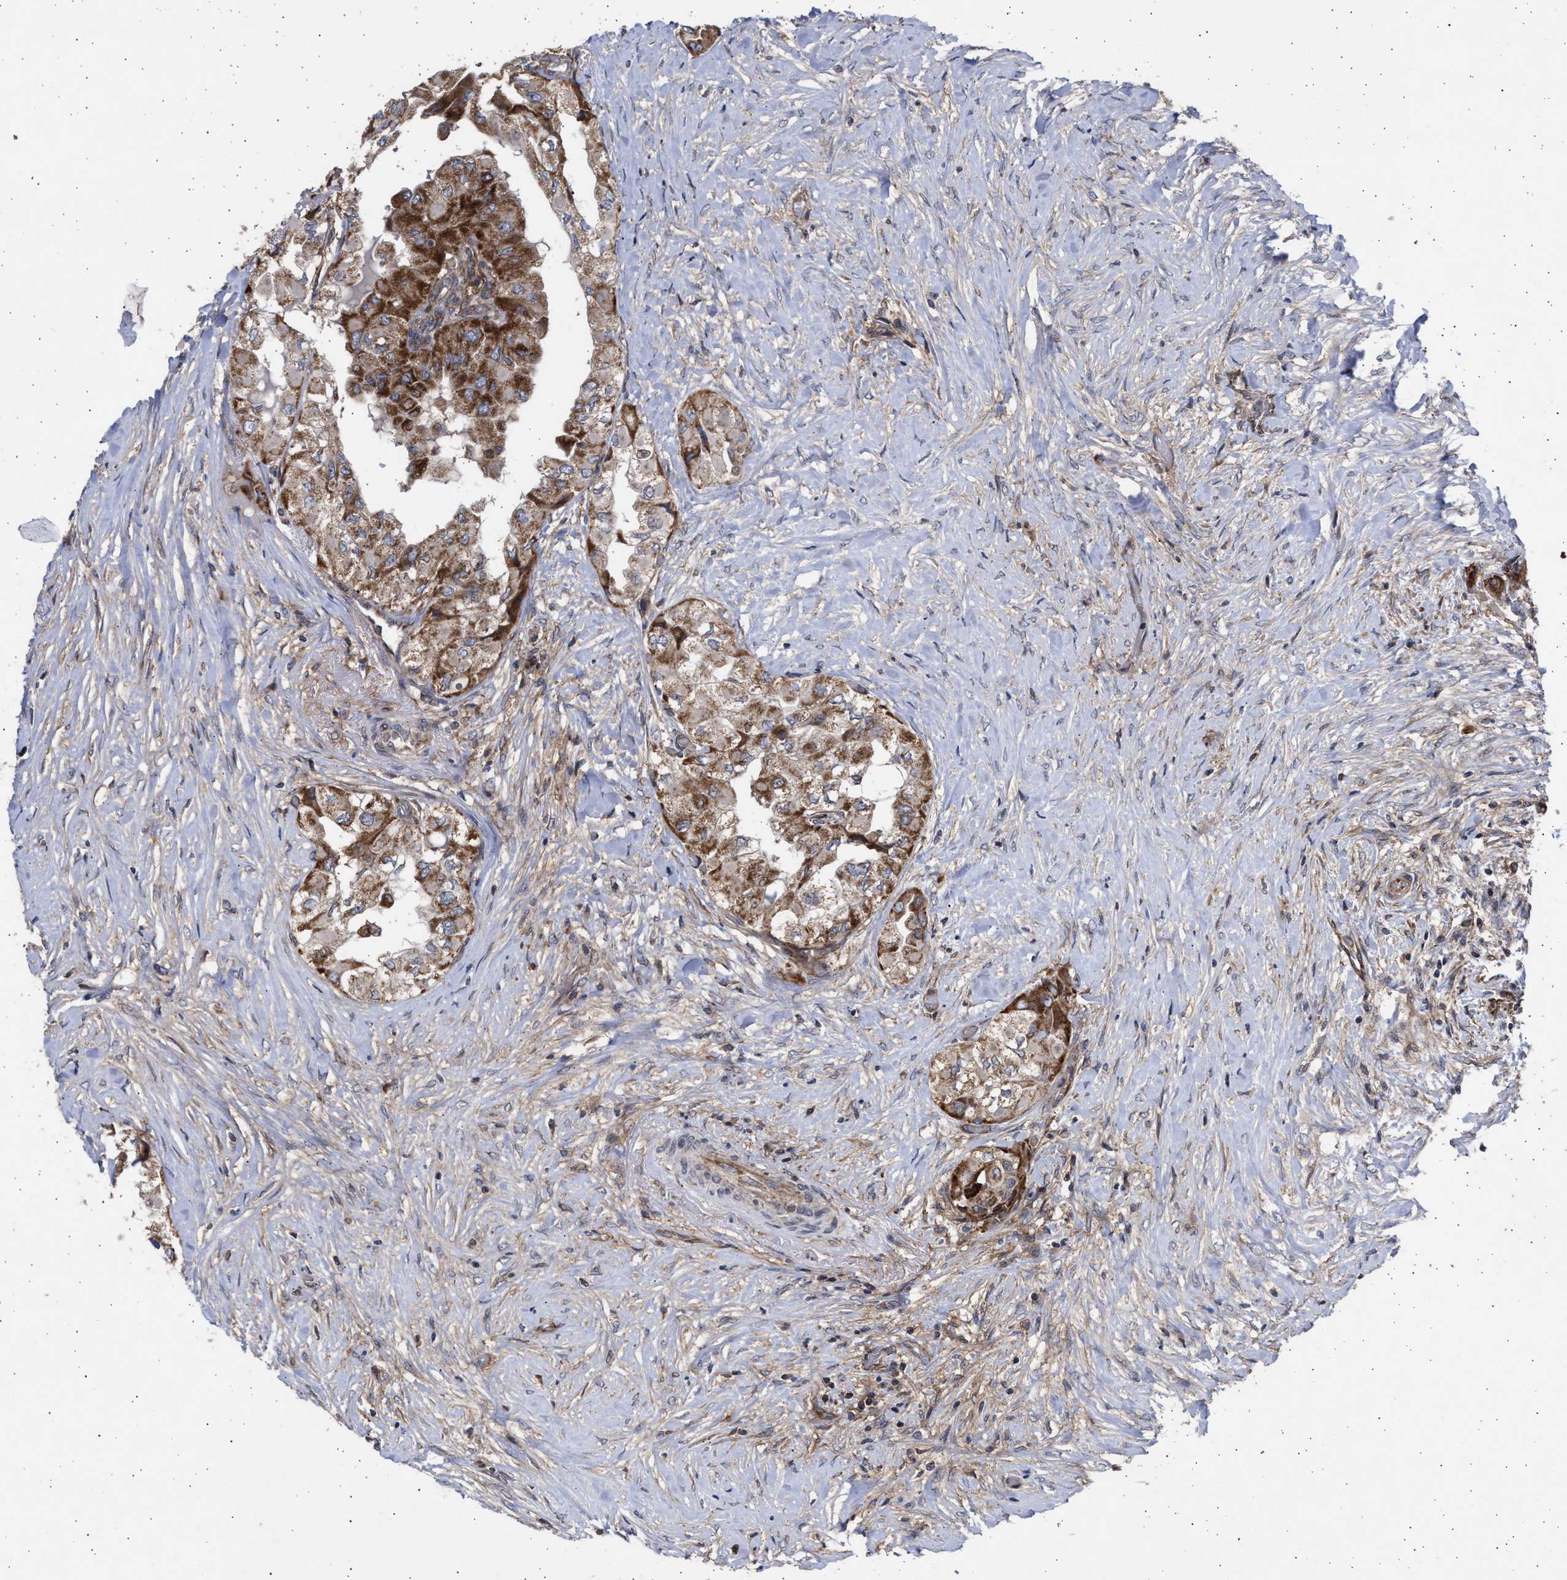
{"staining": {"intensity": "strong", "quantity": ">75%", "location": "cytoplasmic/membranous"}, "tissue": "thyroid cancer", "cell_type": "Tumor cells", "image_type": "cancer", "snomed": [{"axis": "morphology", "description": "Papillary adenocarcinoma, NOS"}, {"axis": "topography", "description": "Thyroid gland"}], "caption": "Immunohistochemical staining of thyroid papillary adenocarcinoma demonstrates high levels of strong cytoplasmic/membranous protein expression in about >75% of tumor cells.", "gene": "TTC19", "patient": {"sex": "female", "age": 59}}